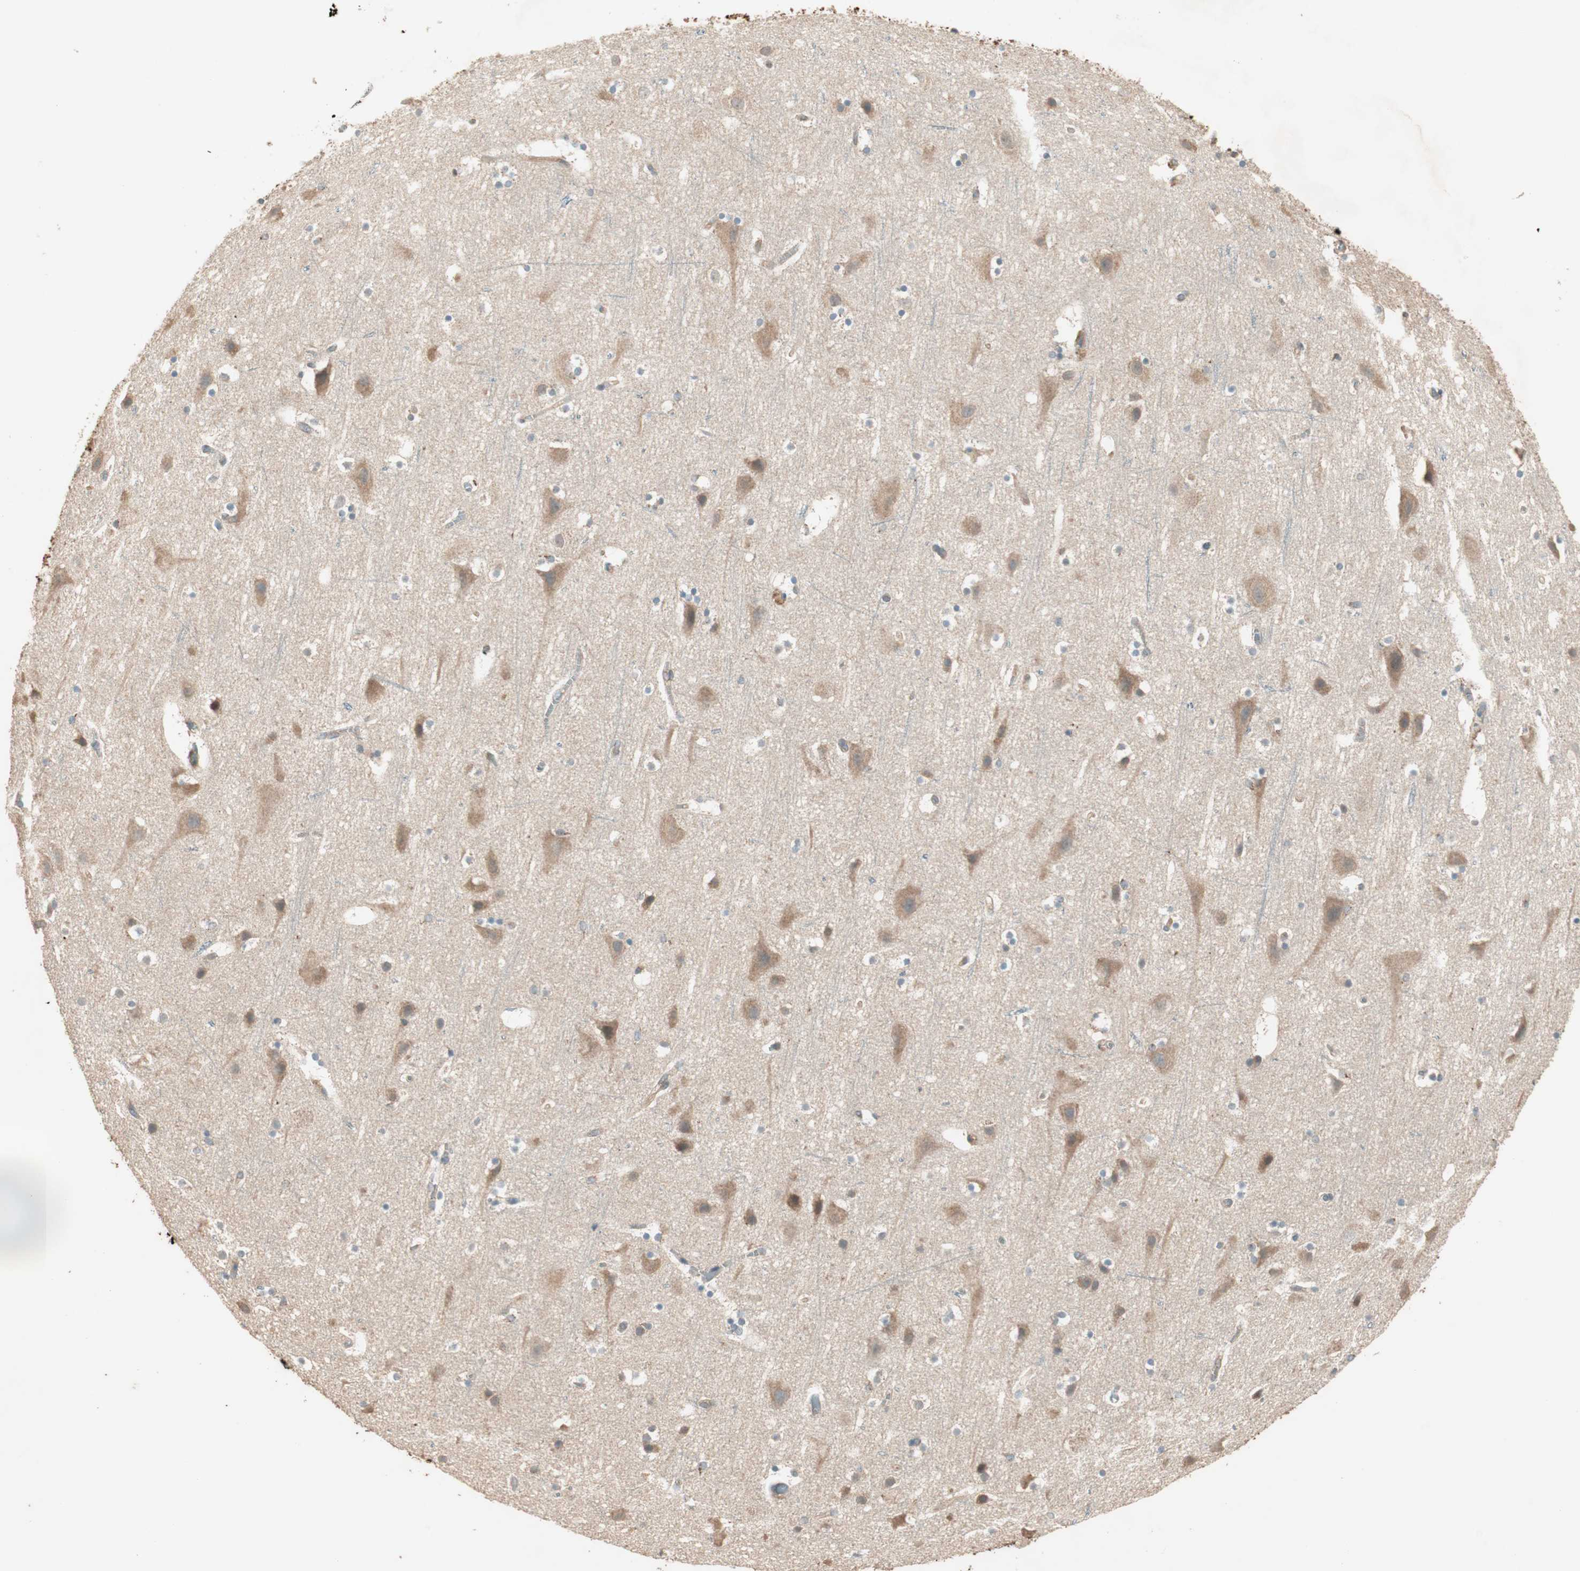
{"staining": {"intensity": "moderate", "quantity": "25%-75%", "location": "cytoplasmic/membranous"}, "tissue": "cerebral cortex", "cell_type": "Endothelial cells", "image_type": "normal", "snomed": [{"axis": "morphology", "description": "Normal tissue, NOS"}, {"axis": "topography", "description": "Cerebral cortex"}], "caption": "Endothelial cells demonstrate medium levels of moderate cytoplasmic/membranous positivity in about 25%-75% of cells in normal human cerebral cortex. (DAB = brown stain, brightfield microscopy at high magnification).", "gene": "CC2D1A", "patient": {"sex": "male", "age": 45}}